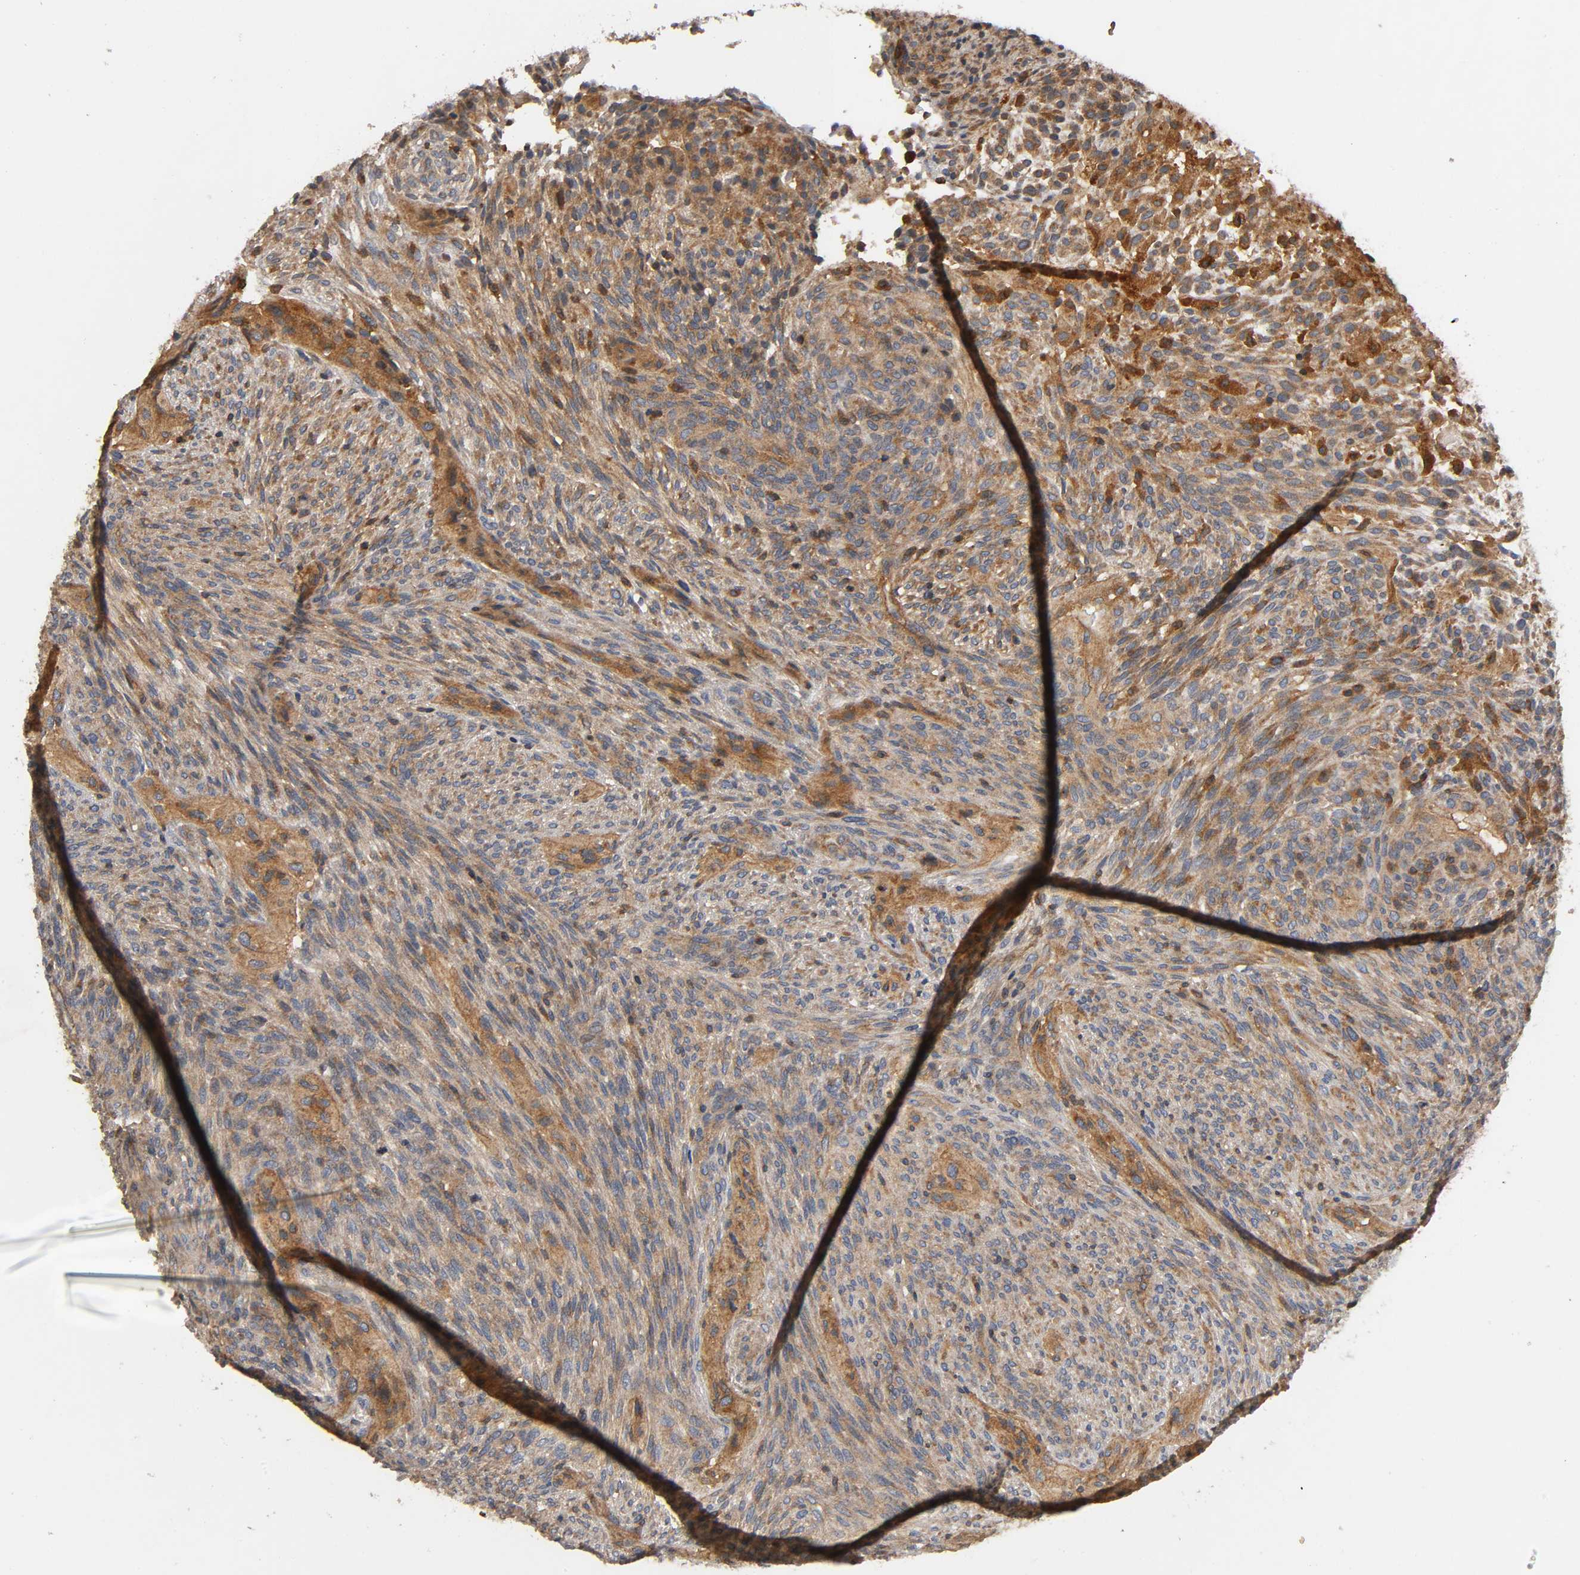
{"staining": {"intensity": "moderate", "quantity": ">75%", "location": "cytoplasmic/membranous"}, "tissue": "glioma", "cell_type": "Tumor cells", "image_type": "cancer", "snomed": [{"axis": "morphology", "description": "Glioma, malignant, High grade"}, {"axis": "topography", "description": "Cerebral cortex"}], "caption": "This histopathology image exhibits glioma stained with immunohistochemistry (IHC) to label a protein in brown. The cytoplasmic/membranous of tumor cells show moderate positivity for the protein. Nuclei are counter-stained blue.", "gene": "IKBKB", "patient": {"sex": "female", "age": 55}}